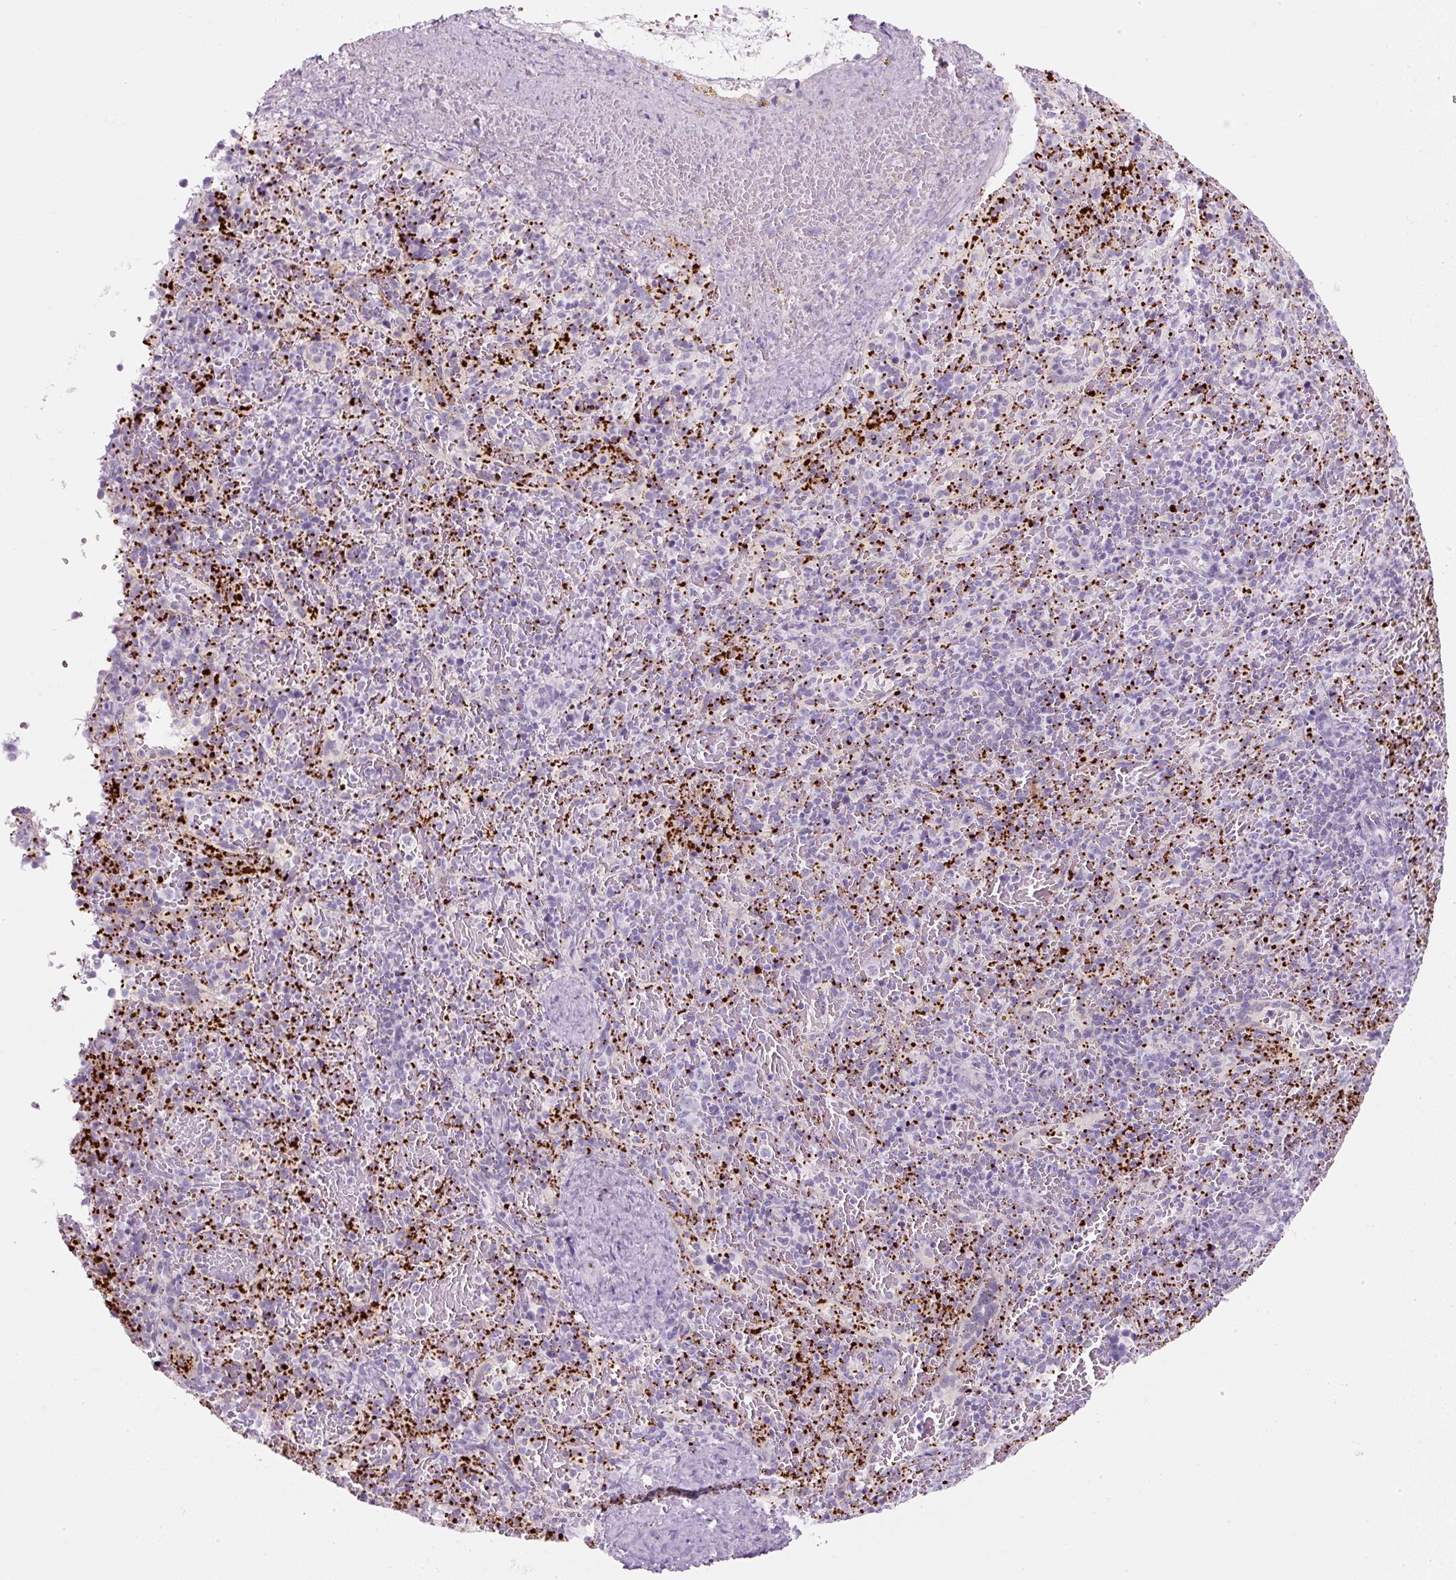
{"staining": {"intensity": "negative", "quantity": "none", "location": "none"}, "tissue": "spleen", "cell_type": "Cells in red pulp", "image_type": "normal", "snomed": [{"axis": "morphology", "description": "Normal tissue, NOS"}, {"axis": "topography", "description": "Spleen"}], "caption": "The image exhibits no staining of cells in red pulp in unremarkable spleen. (DAB IHC with hematoxylin counter stain).", "gene": "ENSG00000288796", "patient": {"sex": "female", "age": 50}}